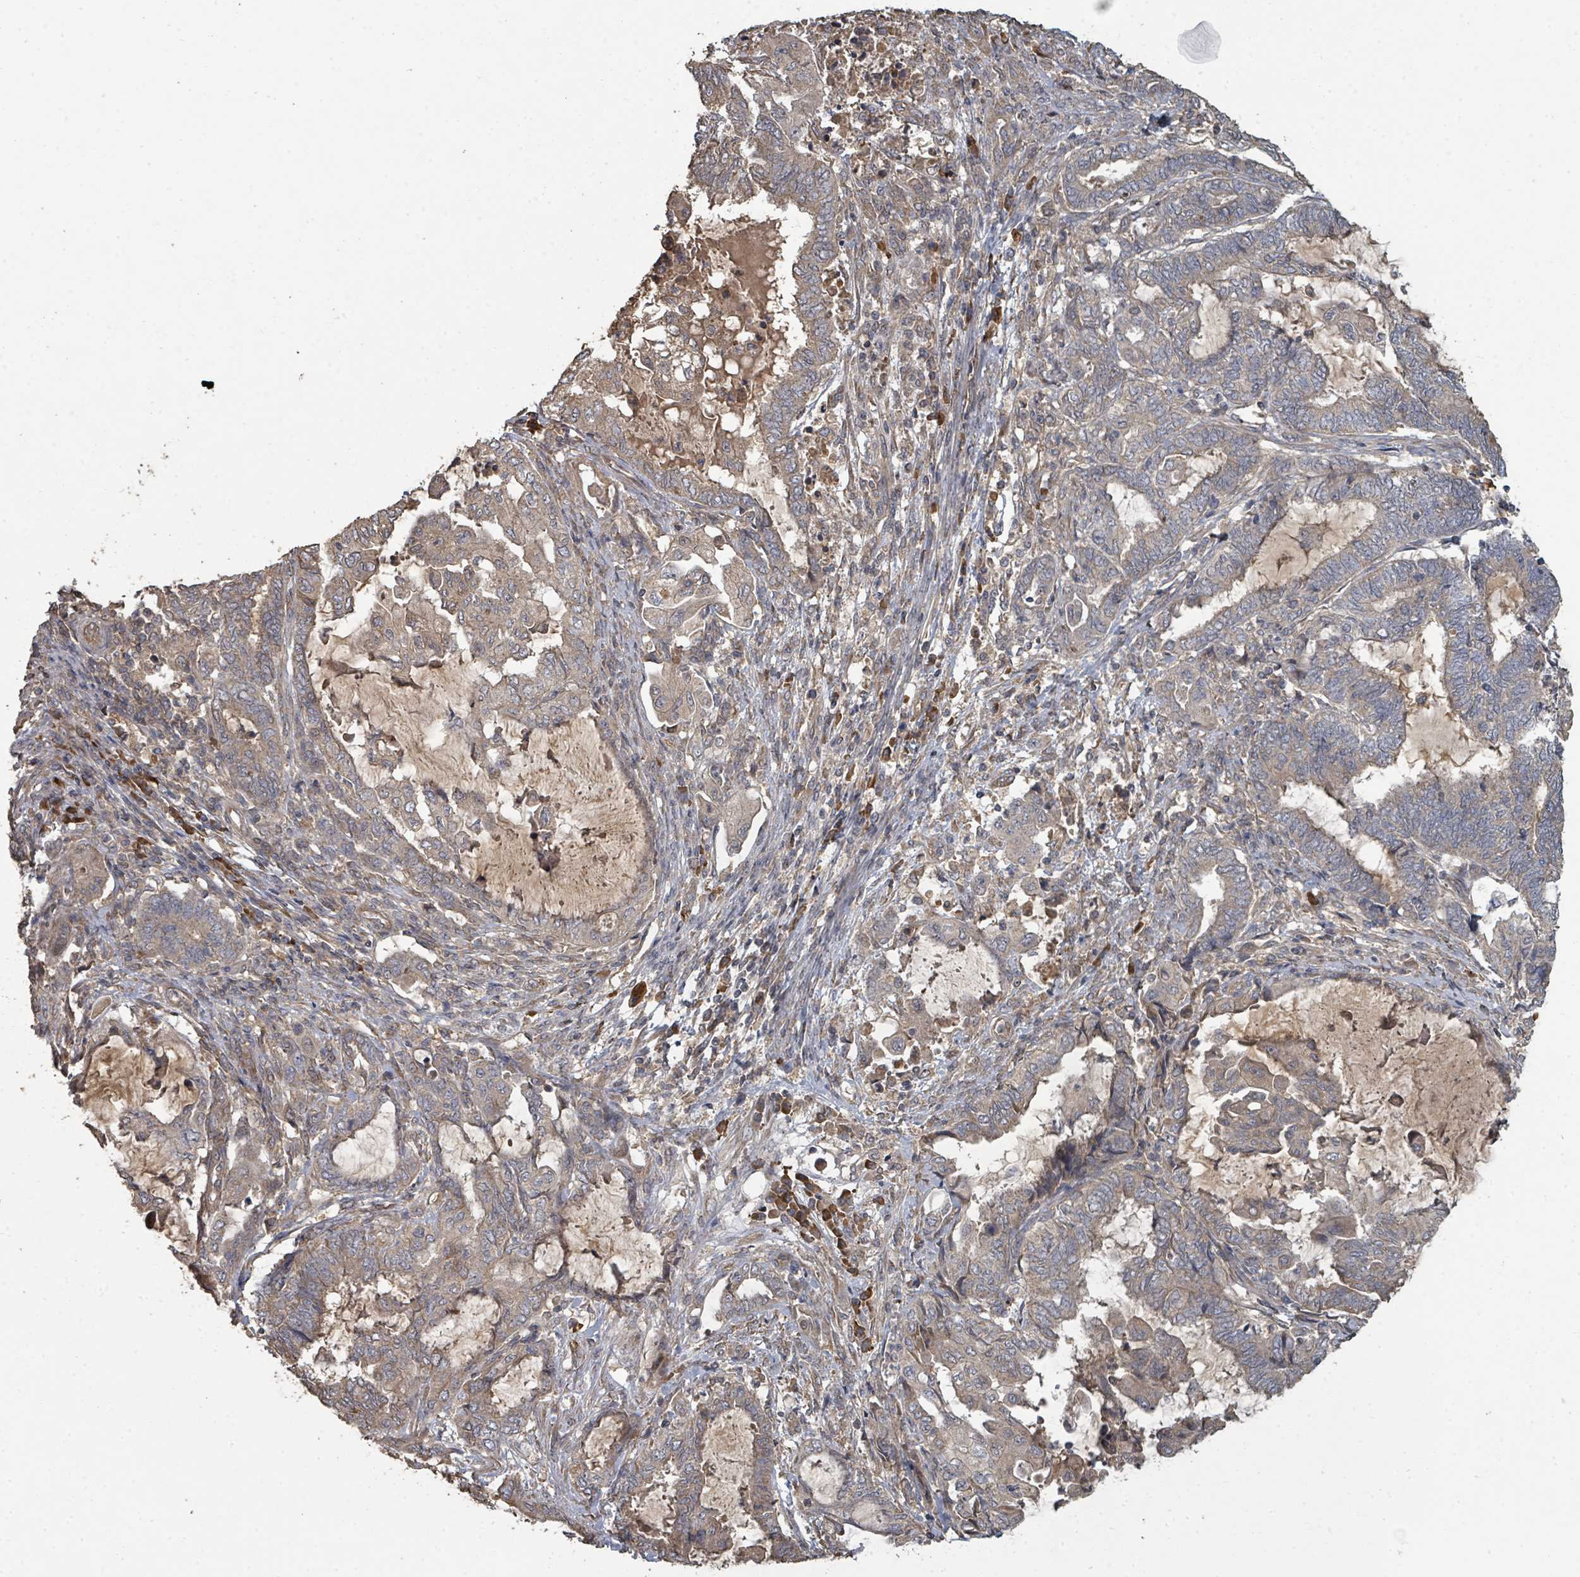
{"staining": {"intensity": "weak", "quantity": "25%-75%", "location": "cytoplasmic/membranous"}, "tissue": "endometrial cancer", "cell_type": "Tumor cells", "image_type": "cancer", "snomed": [{"axis": "morphology", "description": "Adenocarcinoma, NOS"}, {"axis": "topography", "description": "Uterus"}, {"axis": "topography", "description": "Endometrium"}], "caption": "This is a photomicrograph of immunohistochemistry staining of endometrial cancer, which shows weak expression in the cytoplasmic/membranous of tumor cells.", "gene": "WDFY1", "patient": {"sex": "female", "age": 70}}